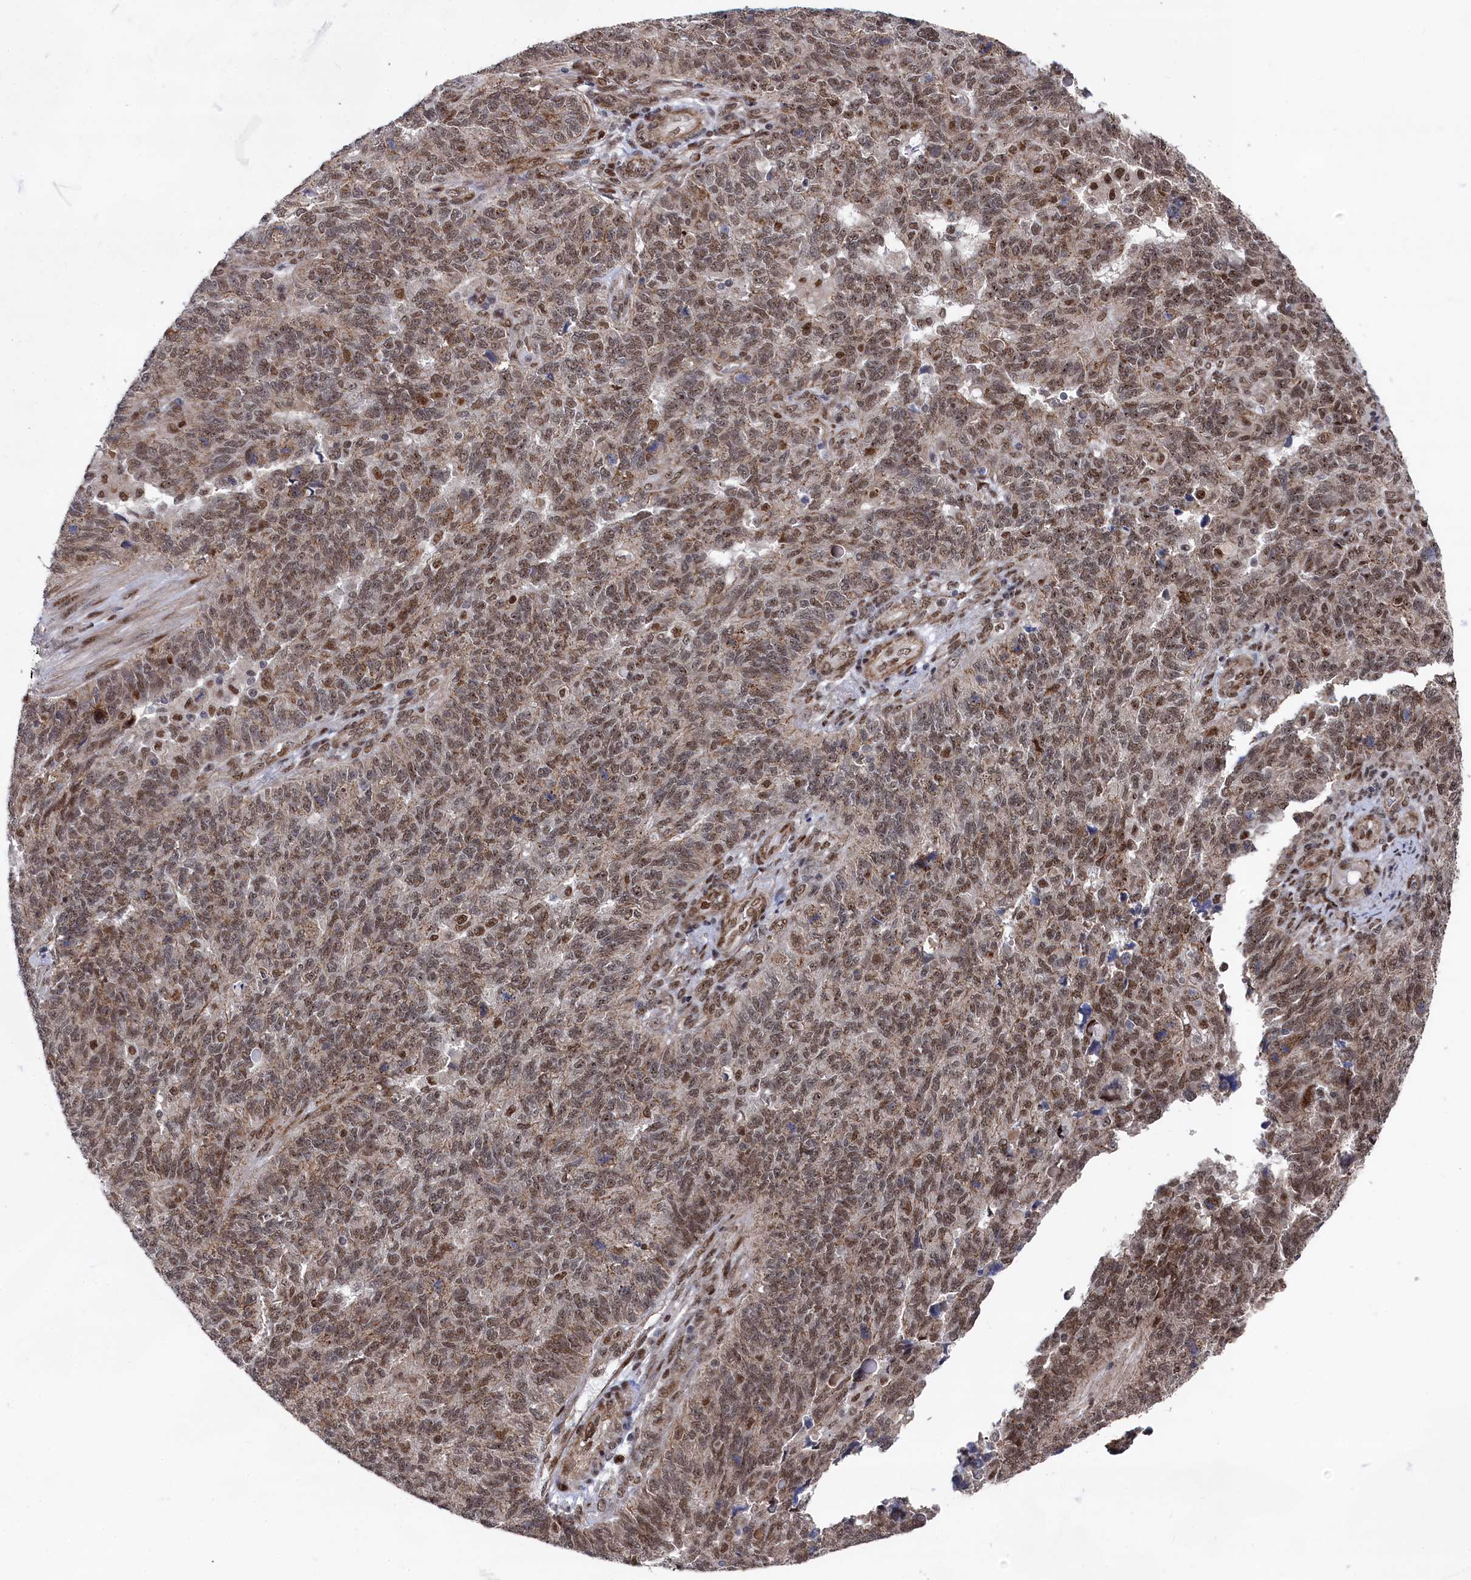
{"staining": {"intensity": "moderate", "quantity": "25%-75%", "location": "cytoplasmic/membranous,nuclear"}, "tissue": "endometrial cancer", "cell_type": "Tumor cells", "image_type": "cancer", "snomed": [{"axis": "morphology", "description": "Adenocarcinoma, NOS"}, {"axis": "topography", "description": "Endometrium"}], "caption": "Immunohistochemistry (DAB) staining of human endometrial cancer (adenocarcinoma) exhibits moderate cytoplasmic/membranous and nuclear protein staining in approximately 25%-75% of tumor cells. The staining was performed using DAB (3,3'-diaminobenzidine), with brown indicating positive protein expression. Nuclei are stained blue with hematoxylin.", "gene": "BUB3", "patient": {"sex": "female", "age": 66}}